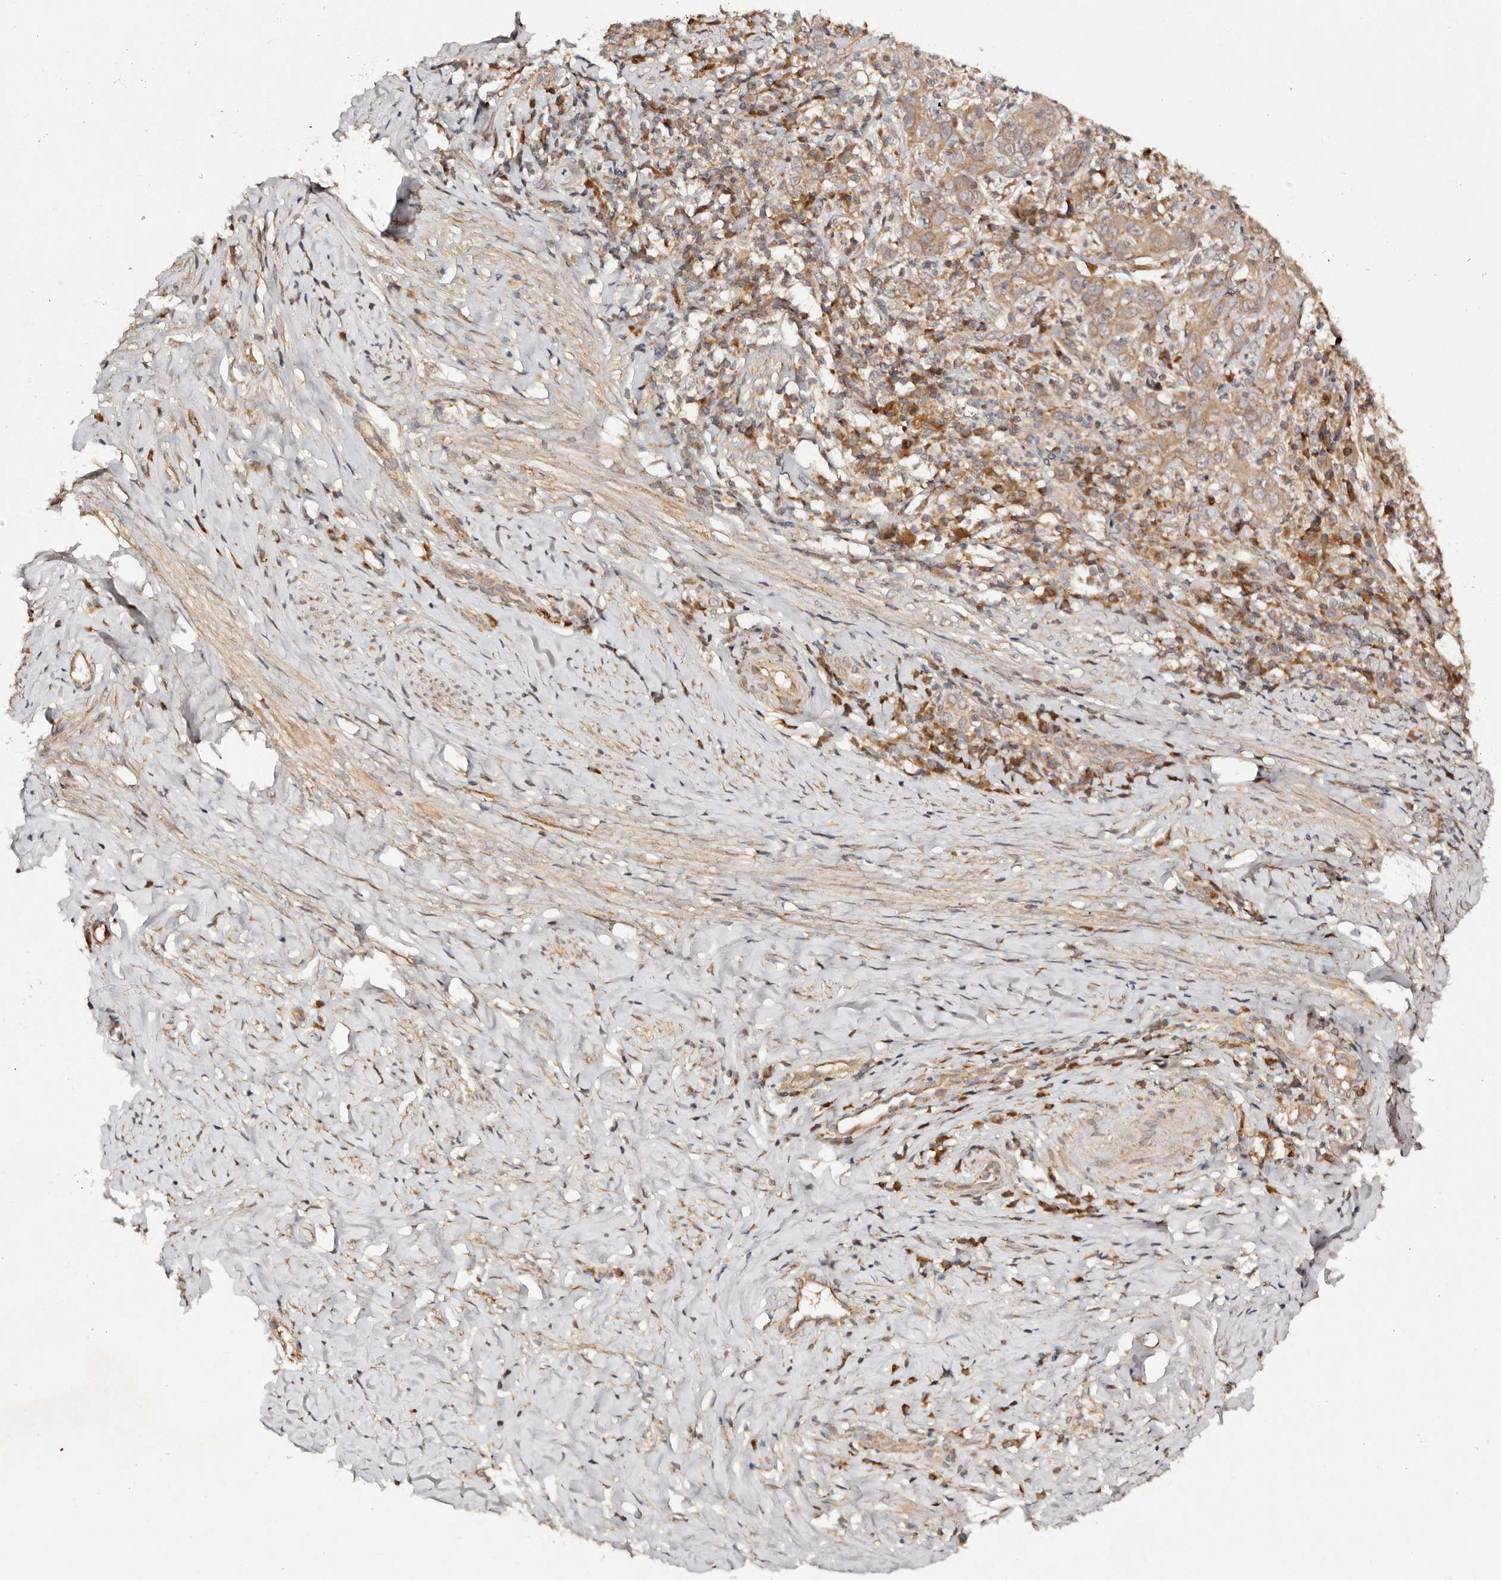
{"staining": {"intensity": "moderate", "quantity": ">75%", "location": "cytoplasmic/membranous"}, "tissue": "cervical cancer", "cell_type": "Tumor cells", "image_type": "cancer", "snomed": [{"axis": "morphology", "description": "Squamous cell carcinoma, NOS"}, {"axis": "topography", "description": "Cervix"}], "caption": "Immunohistochemistry image of neoplastic tissue: human squamous cell carcinoma (cervical) stained using immunohistochemistry (IHC) reveals medium levels of moderate protein expression localized specifically in the cytoplasmic/membranous of tumor cells, appearing as a cytoplasmic/membranous brown color.", "gene": "DENND11", "patient": {"sex": "female", "age": 46}}